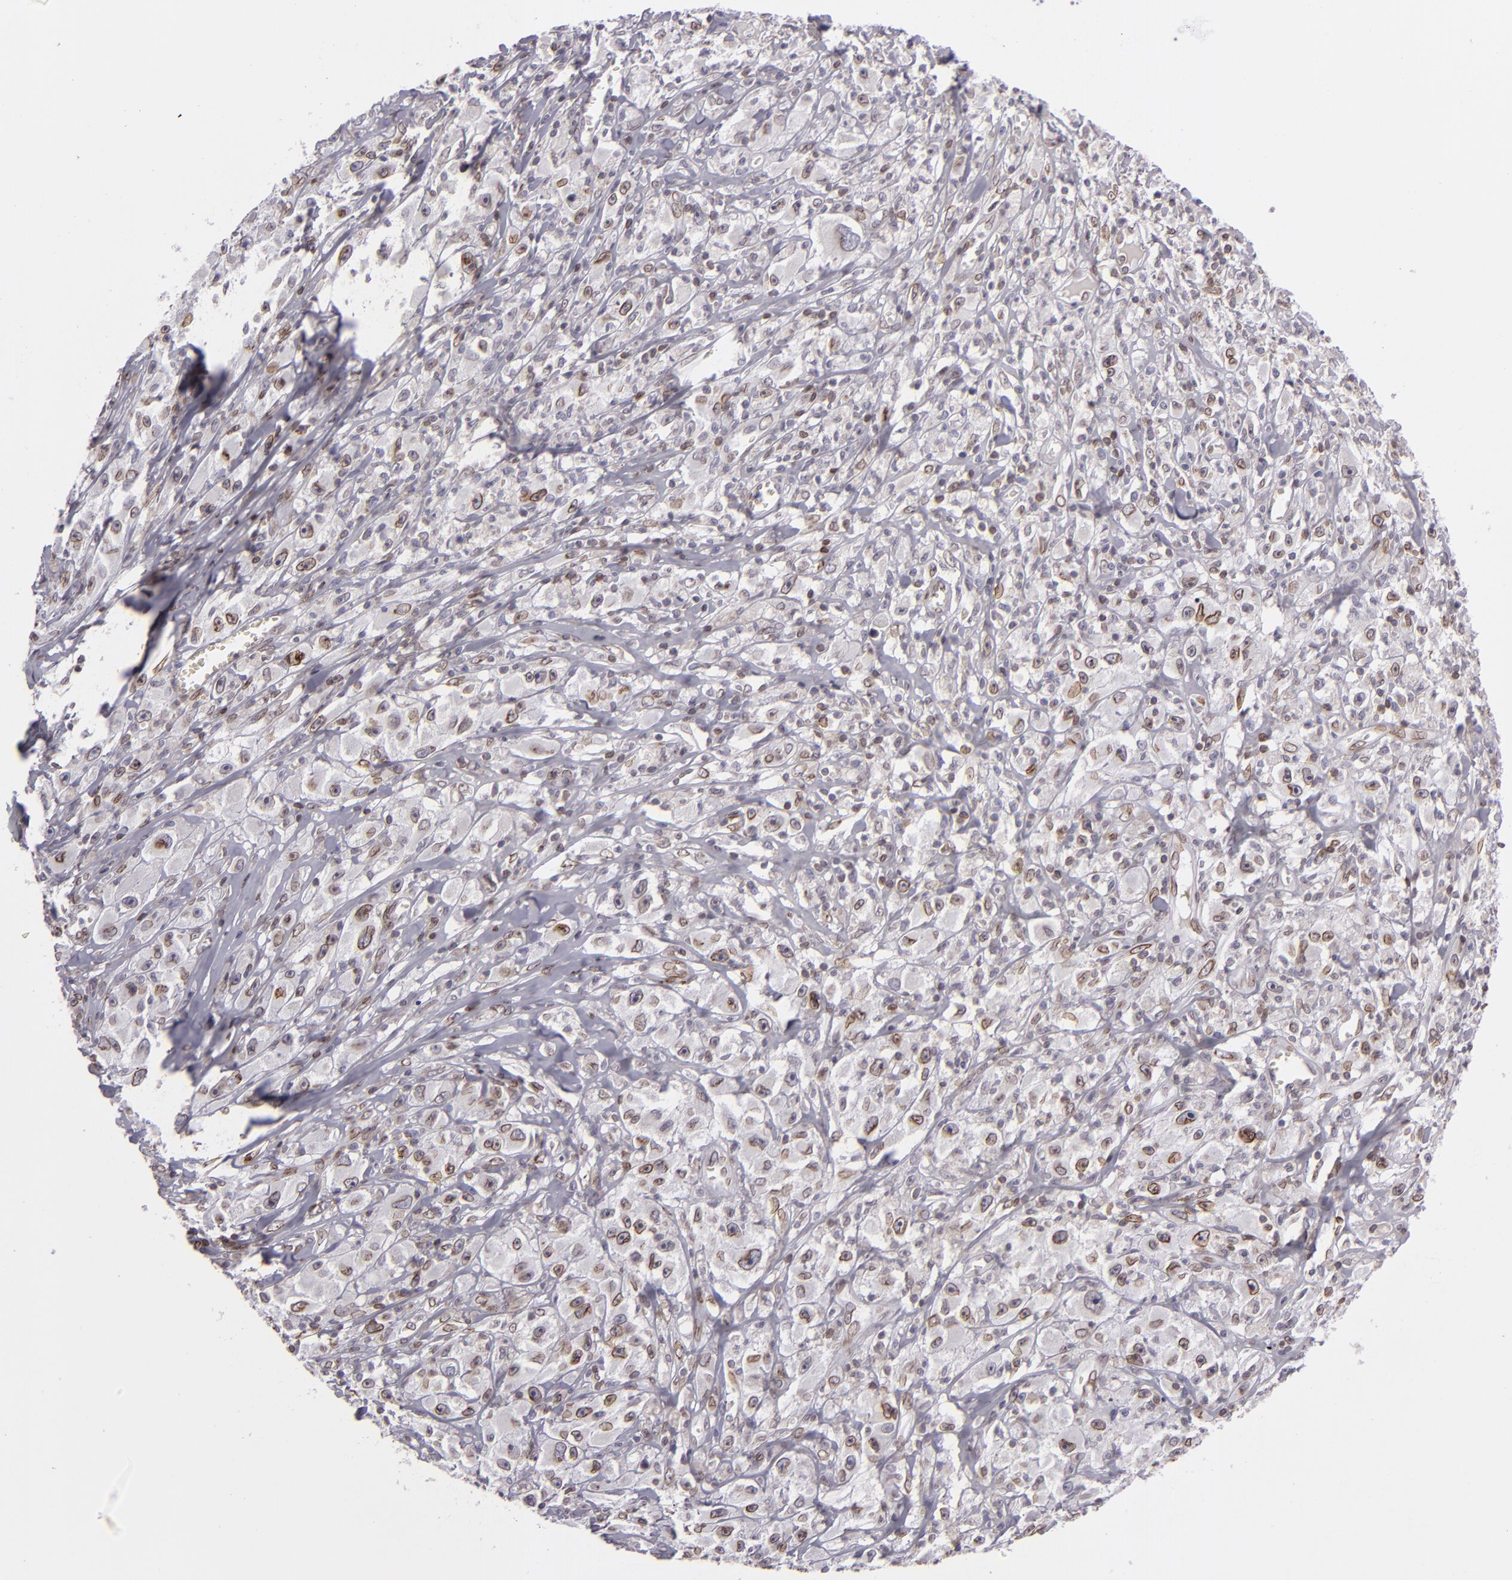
{"staining": {"intensity": "moderate", "quantity": "<25%", "location": "nuclear"}, "tissue": "melanoma", "cell_type": "Tumor cells", "image_type": "cancer", "snomed": [{"axis": "morphology", "description": "Malignant melanoma, NOS"}, {"axis": "topography", "description": "Skin"}], "caption": "Protein staining of melanoma tissue reveals moderate nuclear expression in approximately <25% of tumor cells.", "gene": "EMD", "patient": {"sex": "male", "age": 56}}